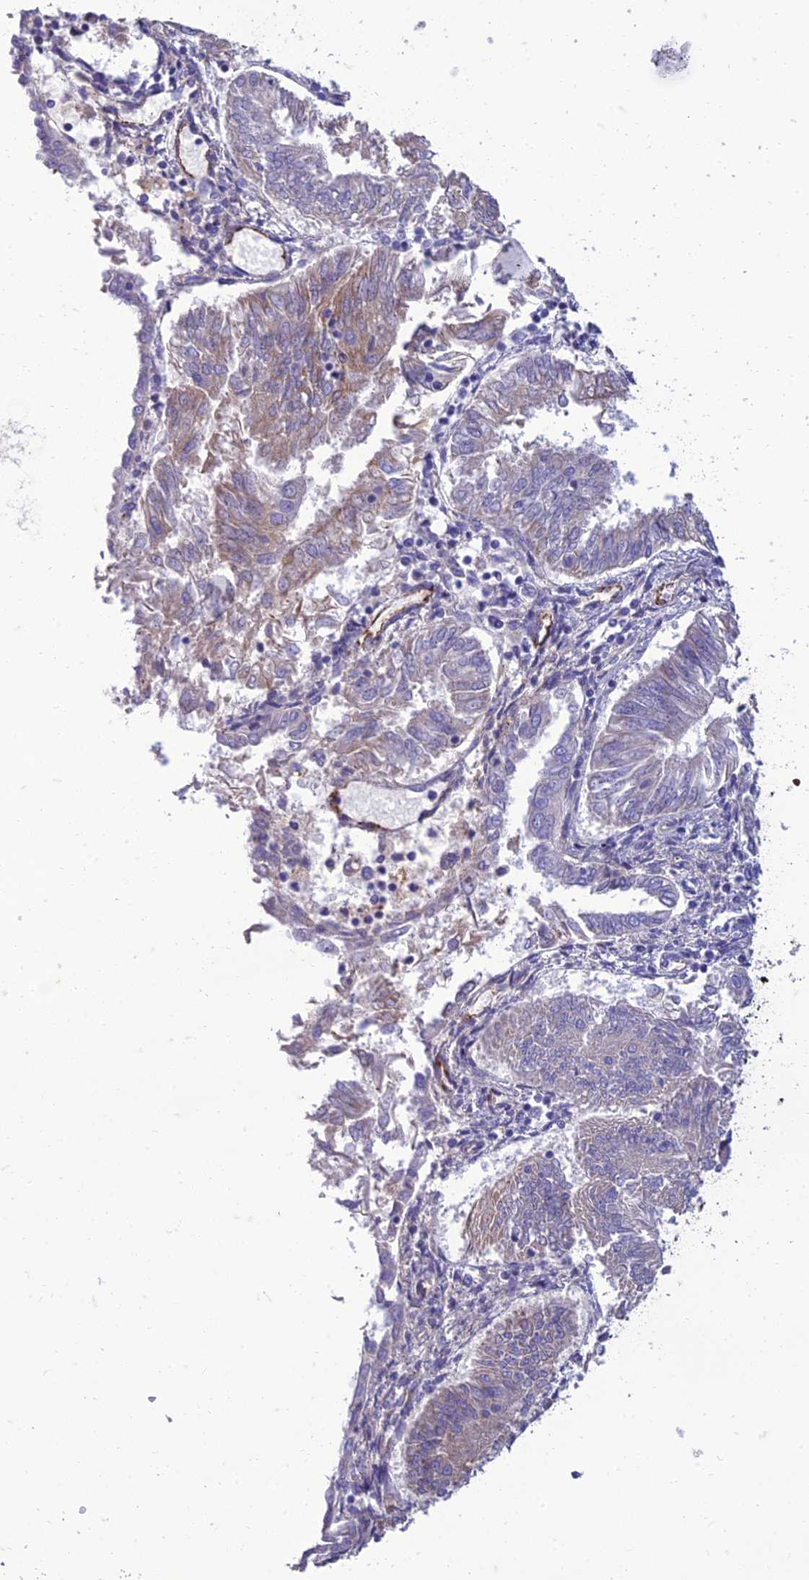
{"staining": {"intensity": "negative", "quantity": "none", "location": "none"}, "tissue": "endometrial cancer", "cell_type": "Tumor cells", "image_type": "cancer", "snomed": [{"axis": "morphology", "description": "Adenocarcinoma, NOS"}, {"axis": "topography", "description": "Endometrium"}], "caption": "IHC image of endometrial adenocarcinoma stained for a protein (brown), which exhibits no staining in tumor cells.", "gene": "SEL1L3", "patient": {"sex": "female", "age": 58}}